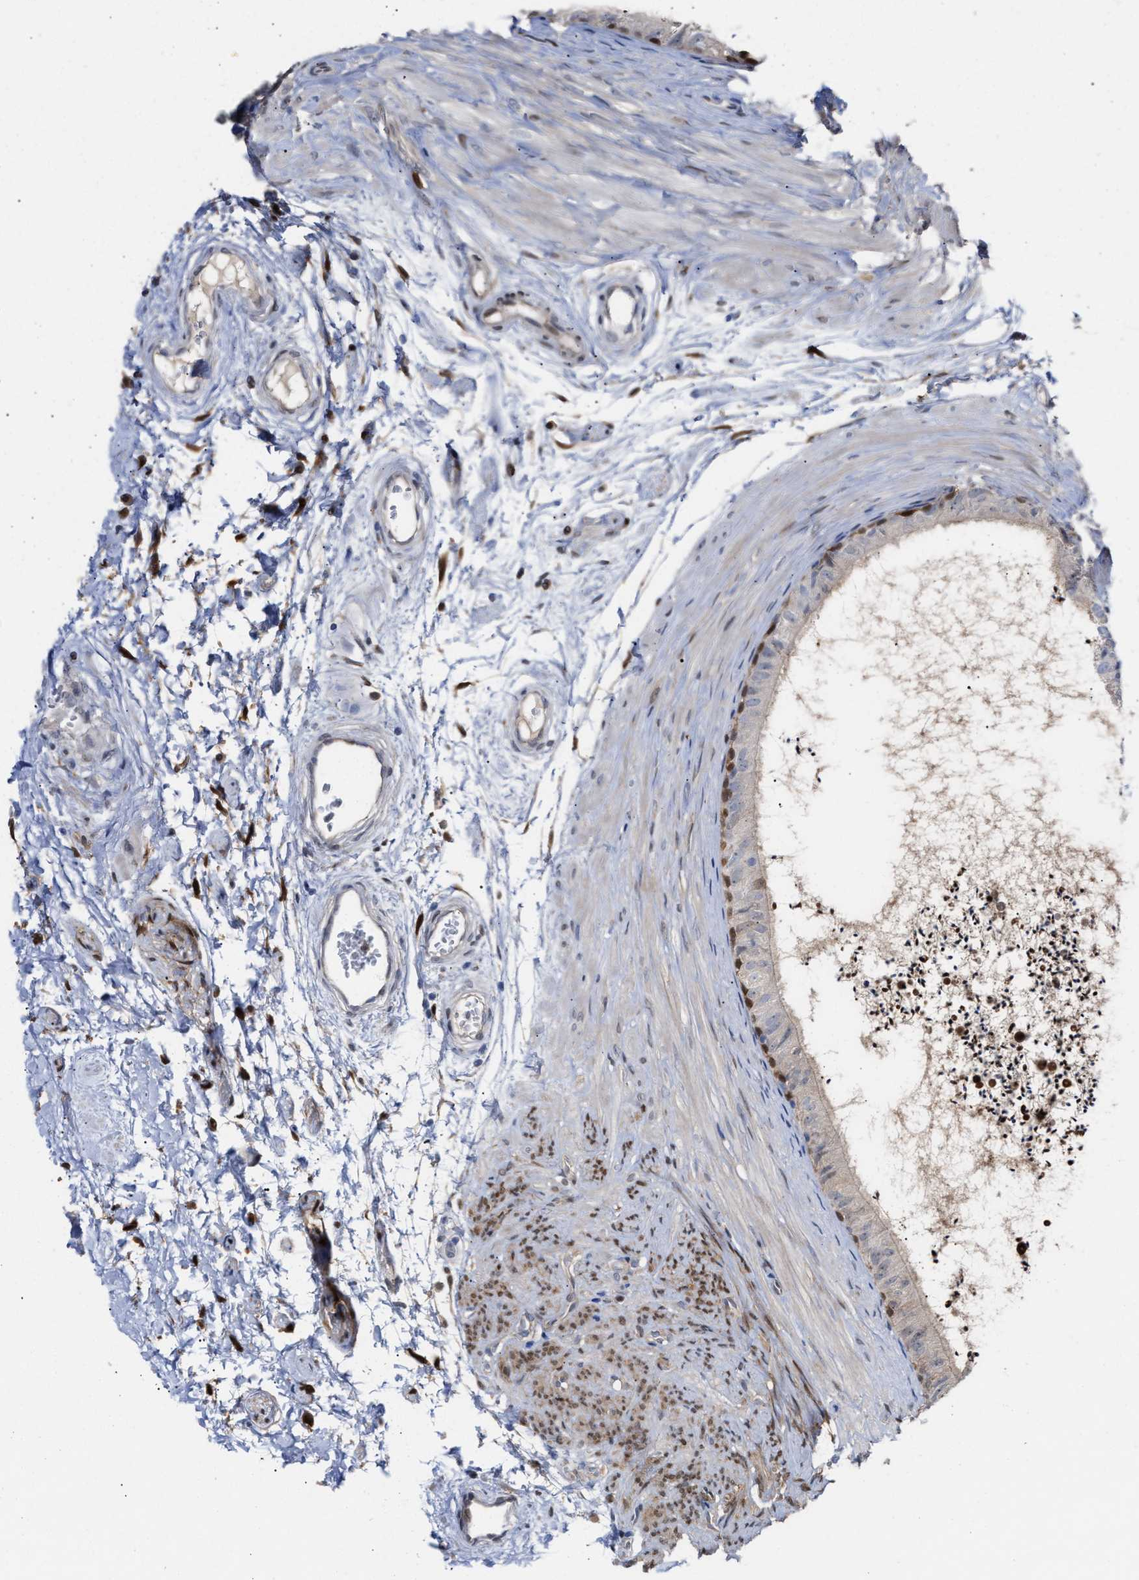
{"staining": {"intensity": "moderate", "quantity": "25%-75%", "location": "cytoplasmic/membranous,nuclear"}, "tissue": "epididymis", "cell_type": "Glandular cells", "image_type": "normal", "snomed": [{"axis": "morphology", "description": "Normal tissue, NOS"}, {"axis": "topography", "description": "Epididymis"}], "caption": "An immunohistochemistry (IHC) histopathology image of unremarkable tissue is shown. Protein staining in brown shows moderate cytoplasmic/membranous,nuclear positivity in epididymis within glandular cells. (Brightfield microscopy of DAB IHC at high magnification).", "gene": "TP53I3", "patient": {"sex": "male", "age": 56}}